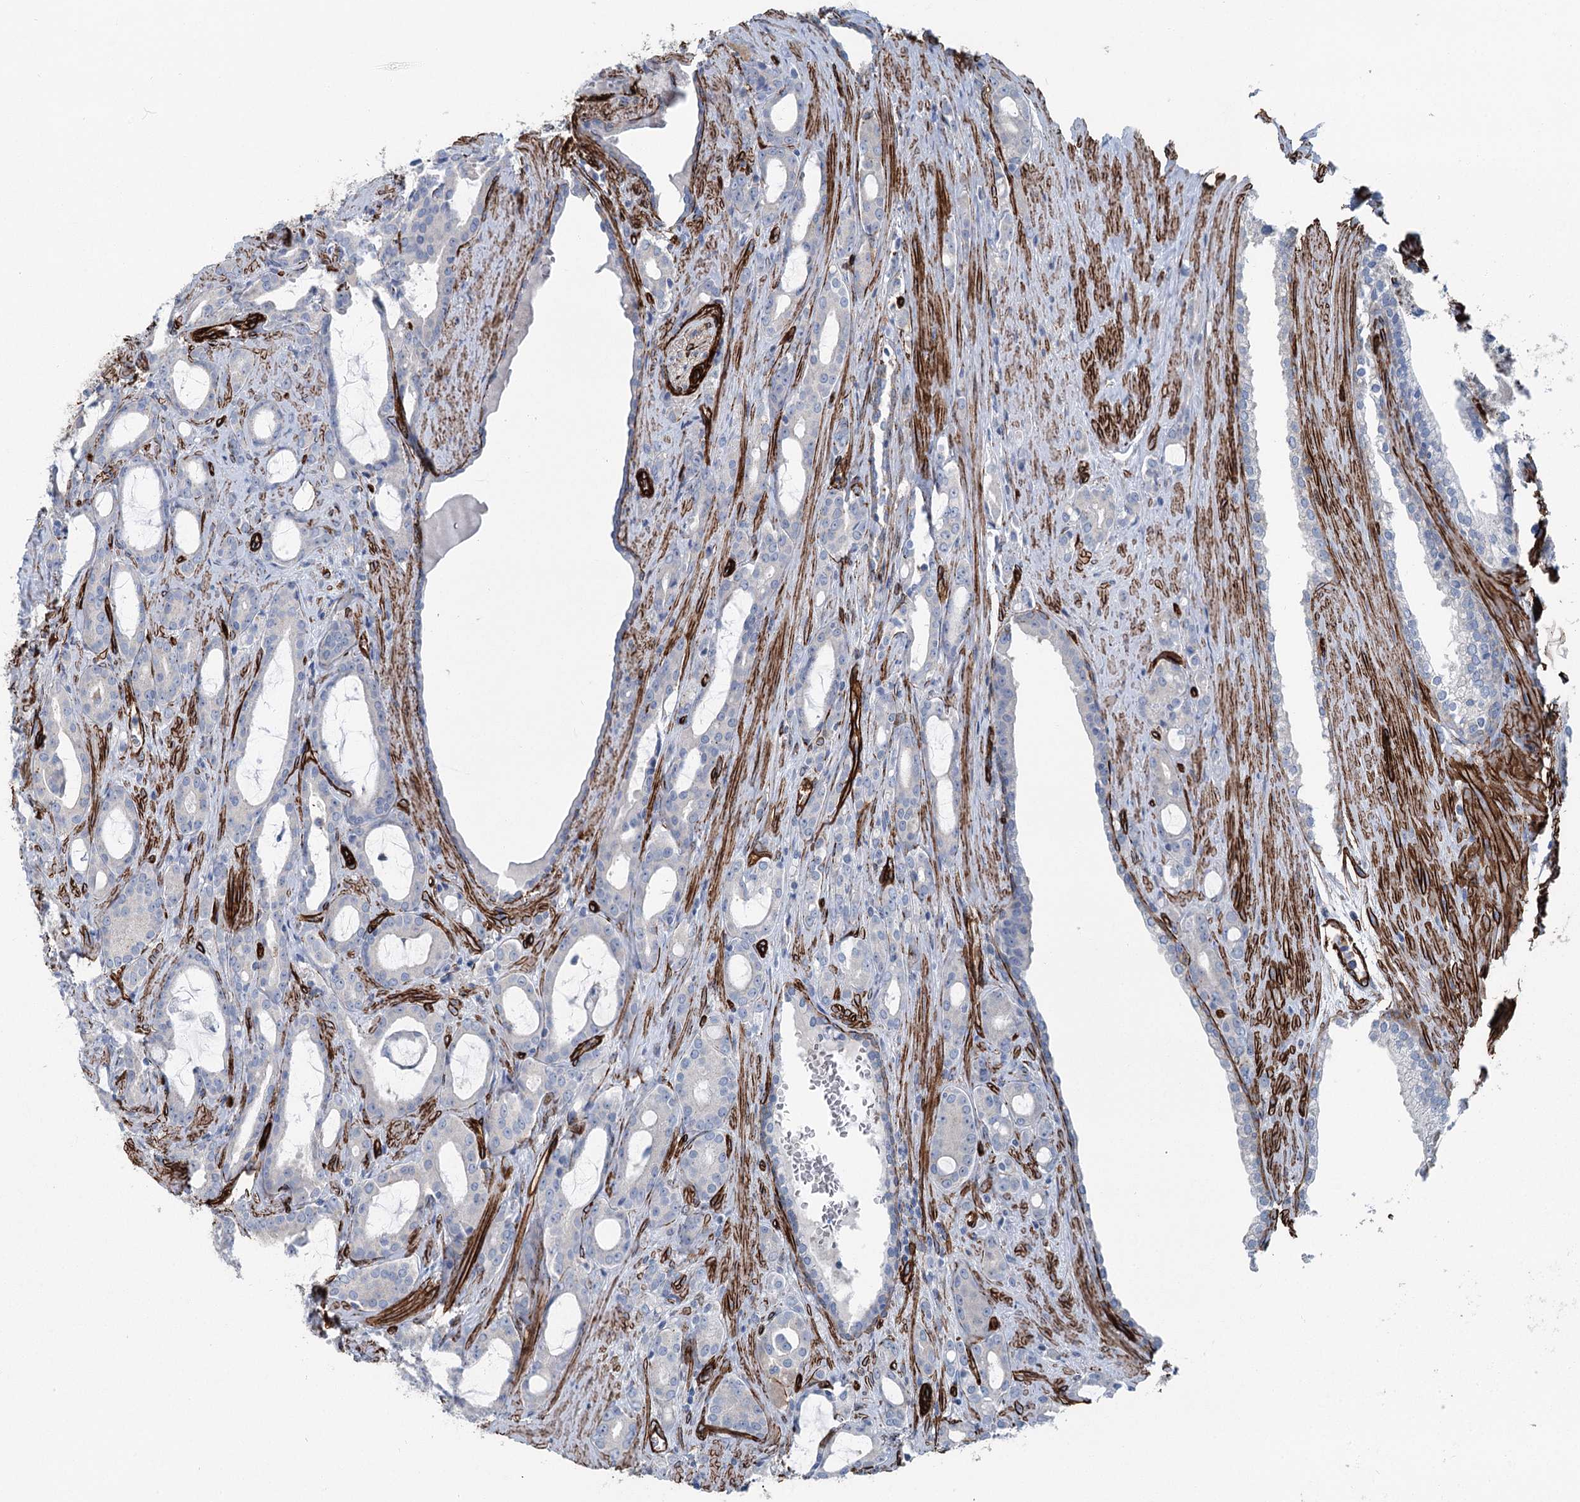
{"staining": {"intensity": "negative", "quantity": "none", "location": "none"}, "tissue": "prostate cancer", "cell_type": "Tumor cells", "image_type": "cancer", "snomed": [{"axis": "morphology", "description": "Adenocarcinoma, High grade"}, {"axis": "topography", "description": "Prostate"}], "caption": "Tumor cells show no significant protein staining in prostate cancer.", "gene": "IQSEC1", "patient": {"sex": "male", "age": 72}}